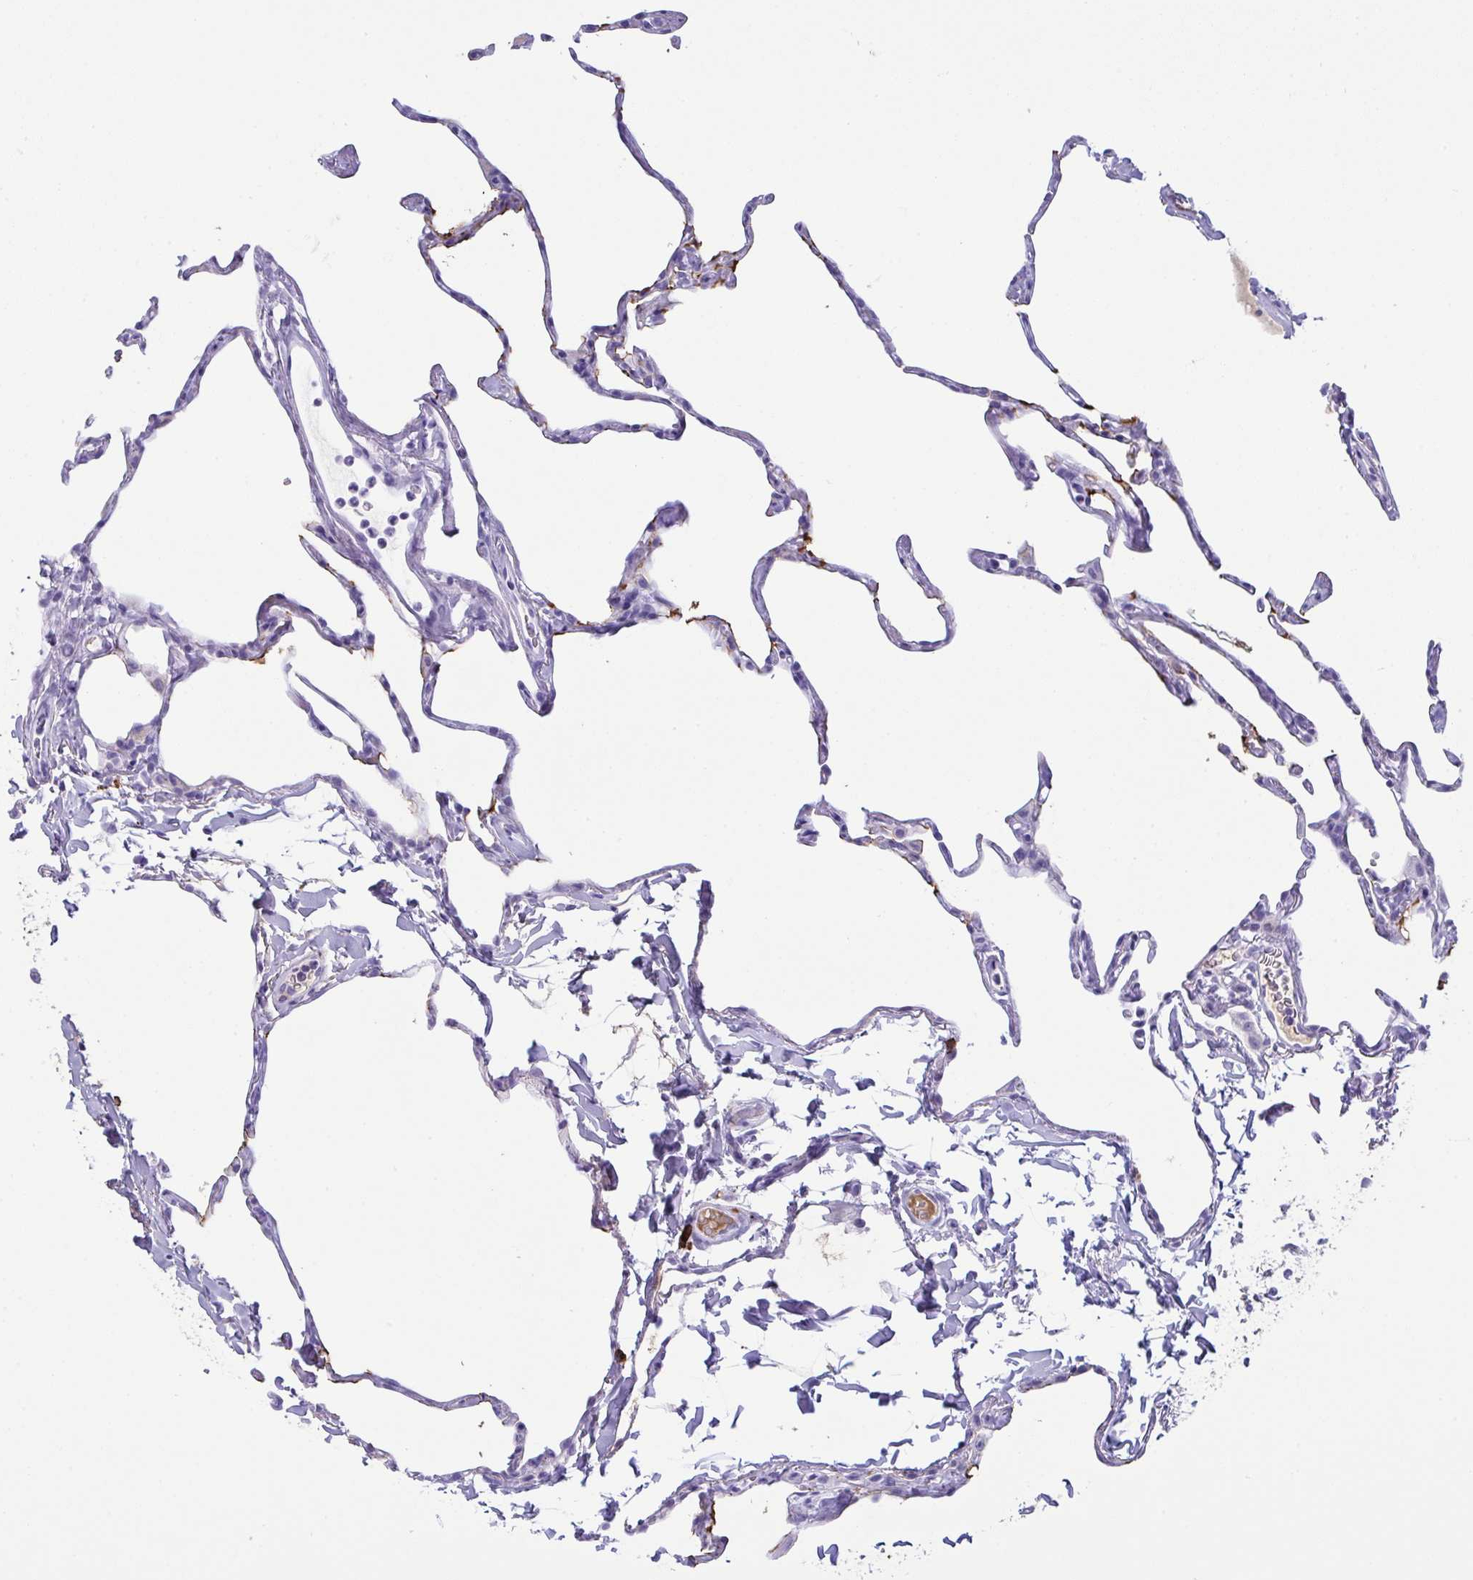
{"staining": {"intensity": "negative", "quantity": "none", "location": "none"}, "tissue": "lung", "cell_type": "Alveolar cells", "image_type": "normal", "snomed": [{"axis": "morphology", "description": "Normal tissue, NOS"}, {"axis": "topography", "description": "Lung"}], "caption": "Immunohistochemistry of benign human lung displays no expression in alveolar cells.", "gene": "JCHAIN", "patient": {"sex": "male", "age": 65}}